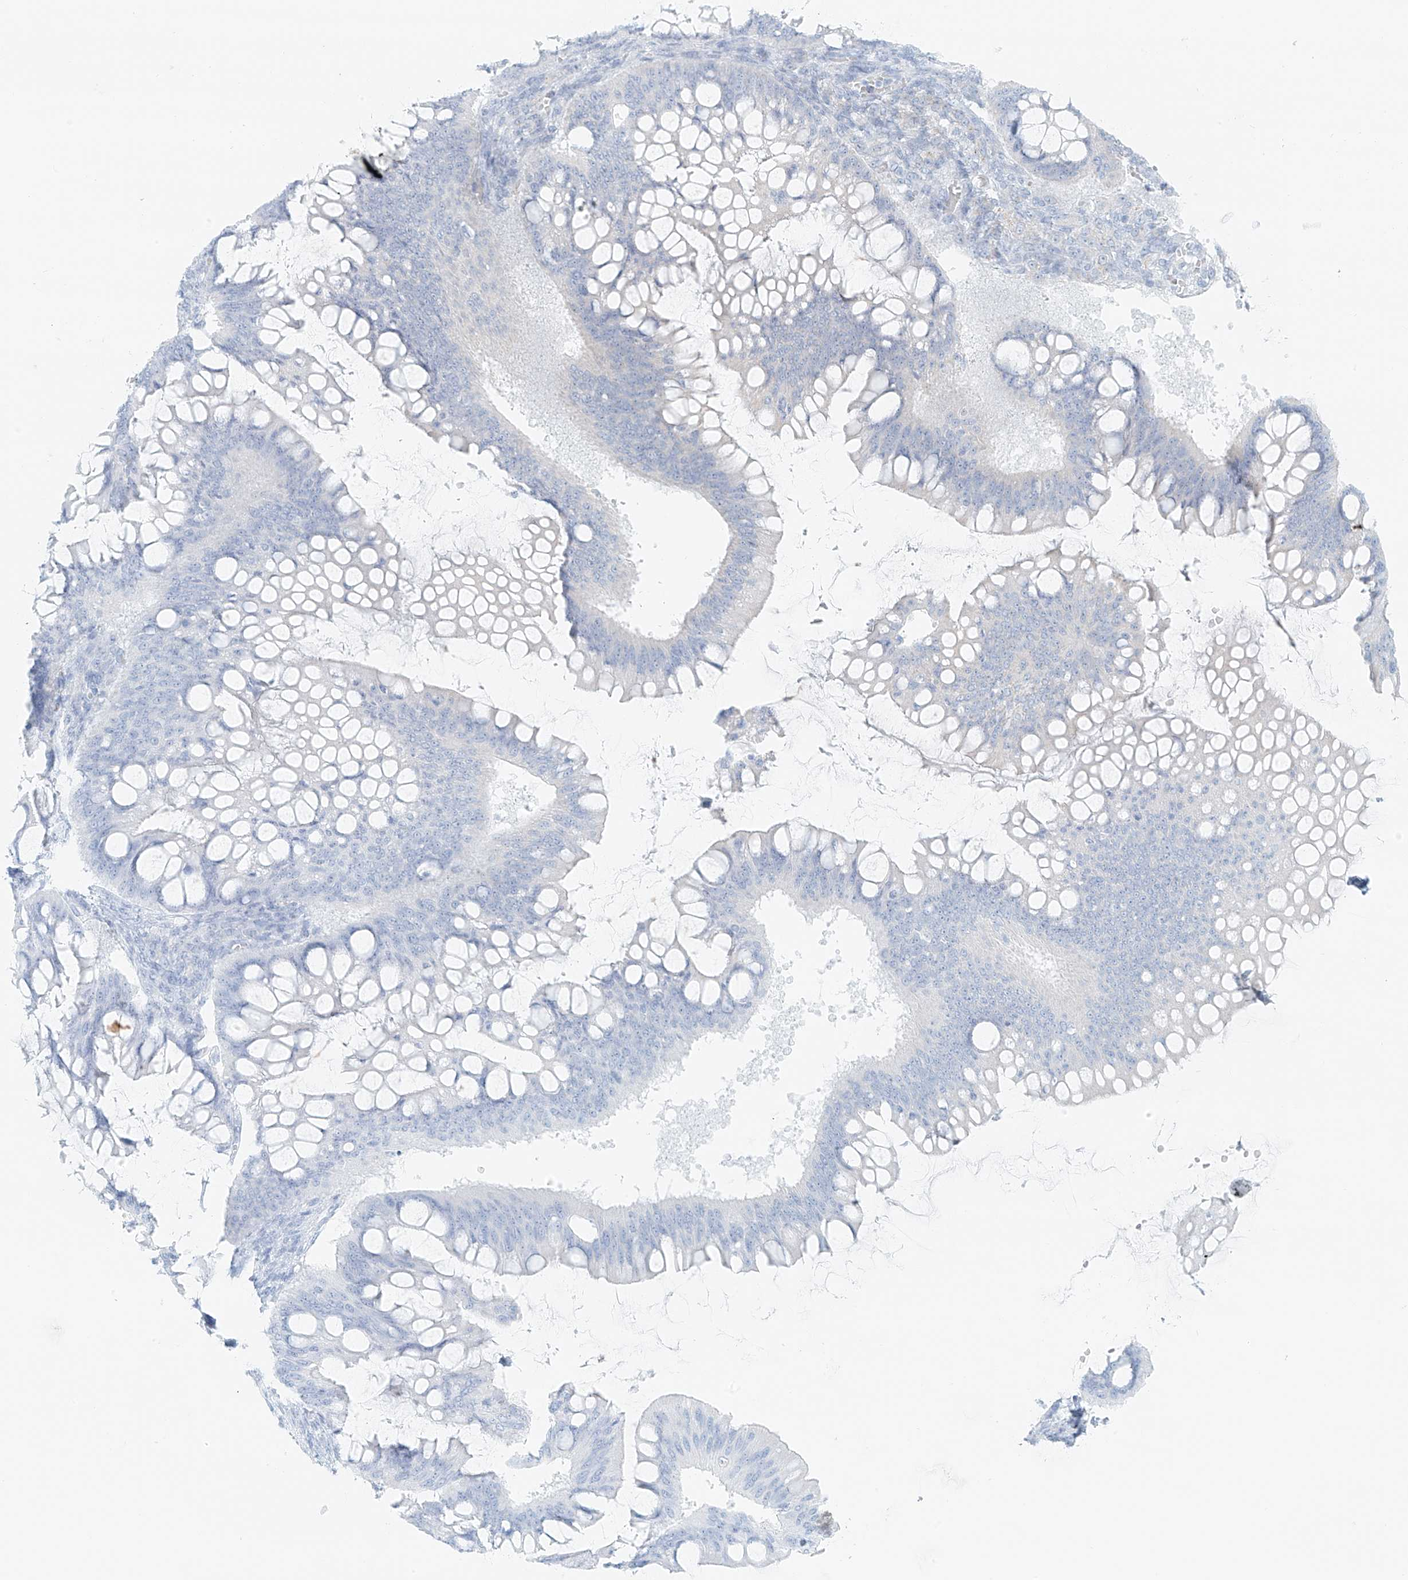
{"staining": {"intensity": "negative", "quantity": "none", "location": "none"}, "tissue": "ovarian cancer", "cell_type": "Tumor cells", "image_type": "cancer", "snomed": [{"axis": "morphology", "description": "Cystadenocarcinoma, mucinous, NOS"}, {"axis": "topography", "description": "Ovary"}], "caption": "Immunohistochemical staining of human ovarian cancer (mucinous cystadenocarcinoma) shows no significant positivity in tumor cells. (Brightfield microscopy of DAB IHC at high magnification).", "gene": "UST", "patient": {"sex": "female", "age": 73}}